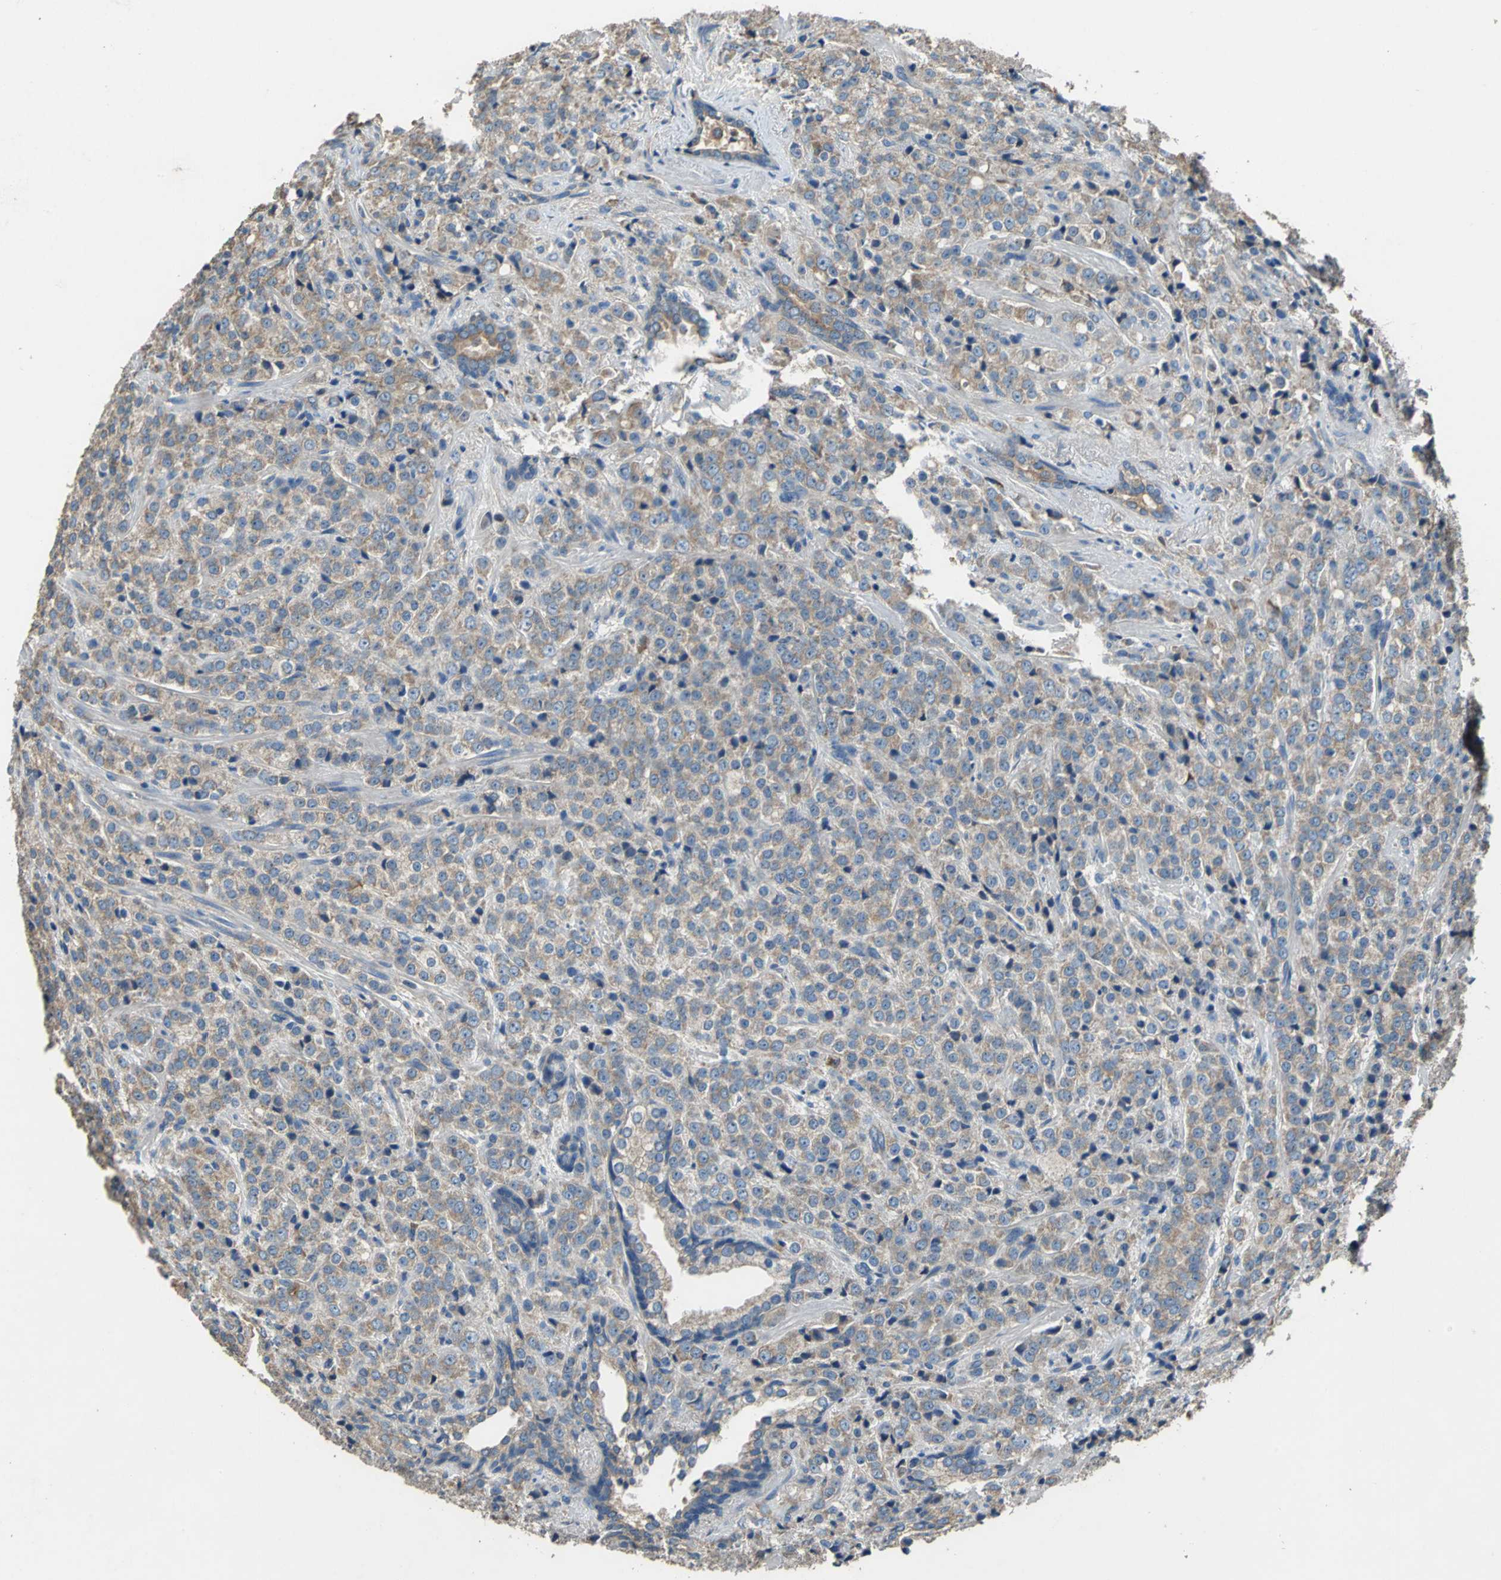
{"staining": {"intensity": "moderate", "quantity": ">75%", "location": "cytoplasmic/membranous"}, "tissue": "prostate cancer", "cell_type": "Tumor cells", "image_type": "cancer", "snomed": [{"axis": "morphology", "description": "Adenocarcinoma, Medium grade"}, {"axis": "topography", "description": "Prostate"}], "caption": "An IHC image of neoplastic tissue is shown. Protein staining in brown shows moderate cytoplasmic/membranous positivity in medium-grade adenocarcinoma (prostate) within tumor cells.", "gene": "HEPH", "patient": {"sex": "male", "age": 70}}